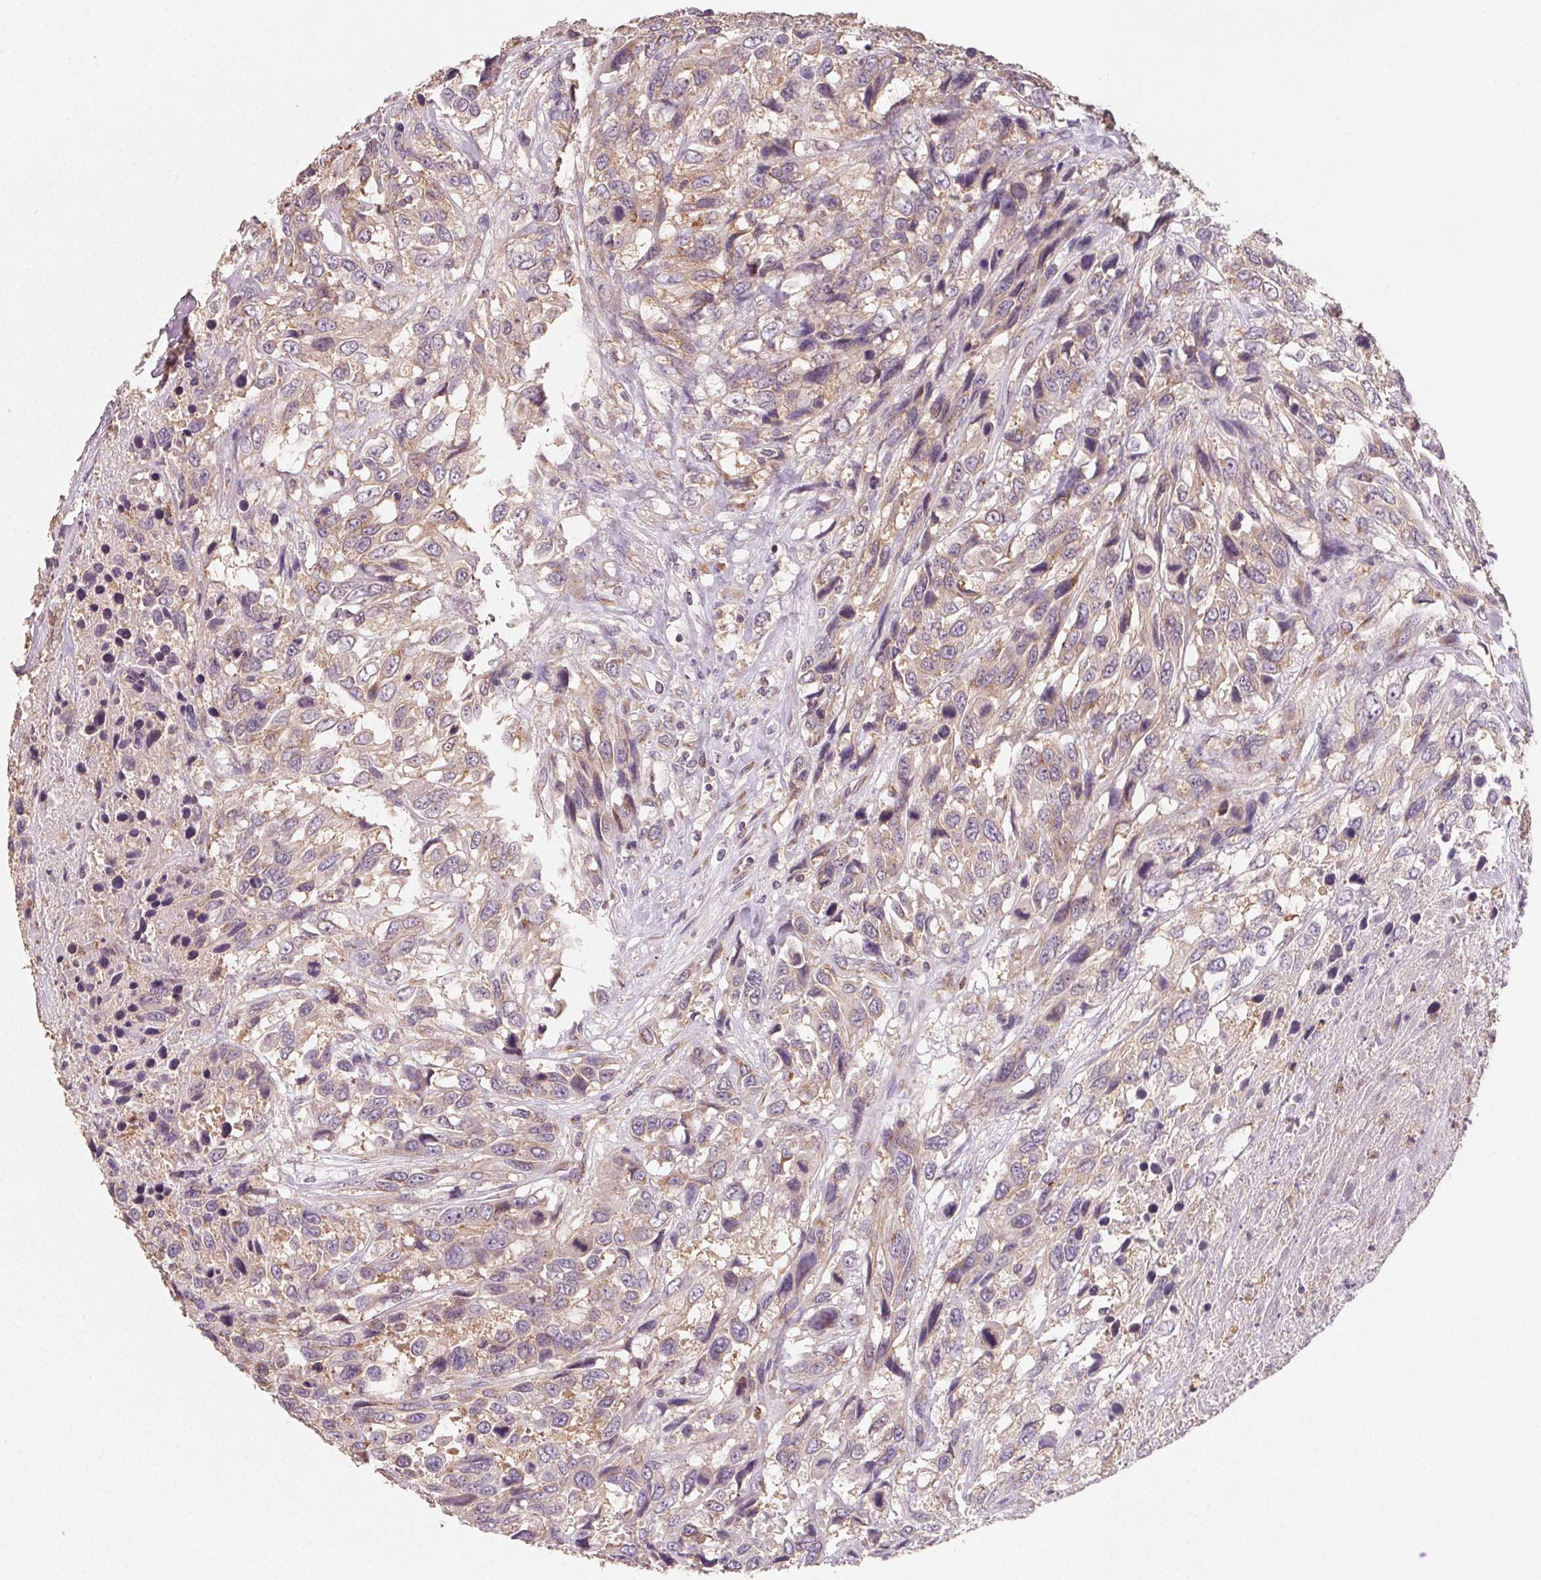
{"staining": {"intensity": "weak", "quantity": ">75%", "location": "cytoplasmic/membranous"}, "tissue": "urothelial cancer", "cell_type": "Tumor cells", "image_type": "cancer", "snomed": [{"axis": "morphology", "description": "Urothelial carcinoma, High grade"}, {"axis": "topography", "description": "Urinary bladder"}], "caption": "A low amount of weak cytoplasmic/membranous staining is appreciated in about >75% of tumor cells in urothelial cancer tissue.", "gene": "AP1S1", "patient": {"sex": "female", "age": 70}}